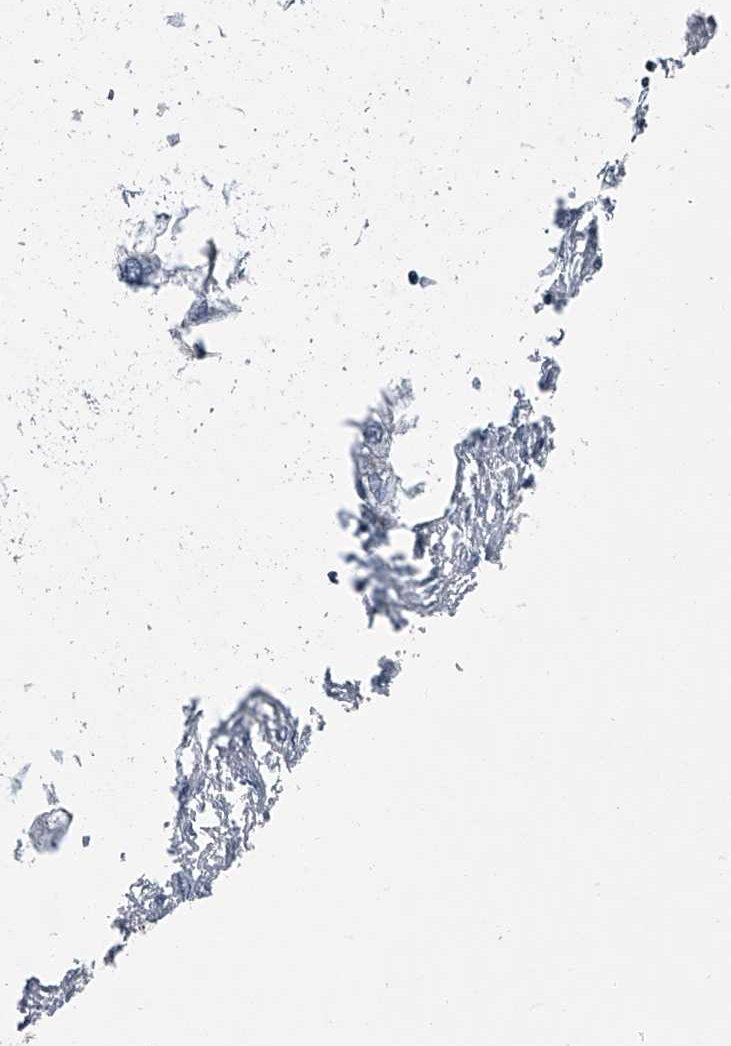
{"staining": {"intensity": "negative", "quantity": "none", "location": "none"}, "tissue": "endometrial cancer", "cell_type": "Tumor cells", "image_type": "cancer", "snomed": [{"axis": "morphology", "description": "Adenocarcinoma, NOS"}, {"axis": "morphology", "description": "Adenocarcinoma, metastatic, NOS"}, {"axis": "topography", "description": "Adipose tissue"}, {"axis": "topography", "description": "Endometrium"}], "caption": "Immunohistochemistry (IHC) photomicrograph of neoplastic tissue: endometrial cancer stained with DAB (3,3'-diaminobenzidine) reveals no significant protein staining in tumor cells. (Stains: DAB (3,3'-diaminobenzidine) immunohistochemistry with hematoxylin counter stain, Microscopy: brightfield microscopy at high magnification).", "gene": "LDLRAD2", "patient": {"sex": "female", "age": 67}}